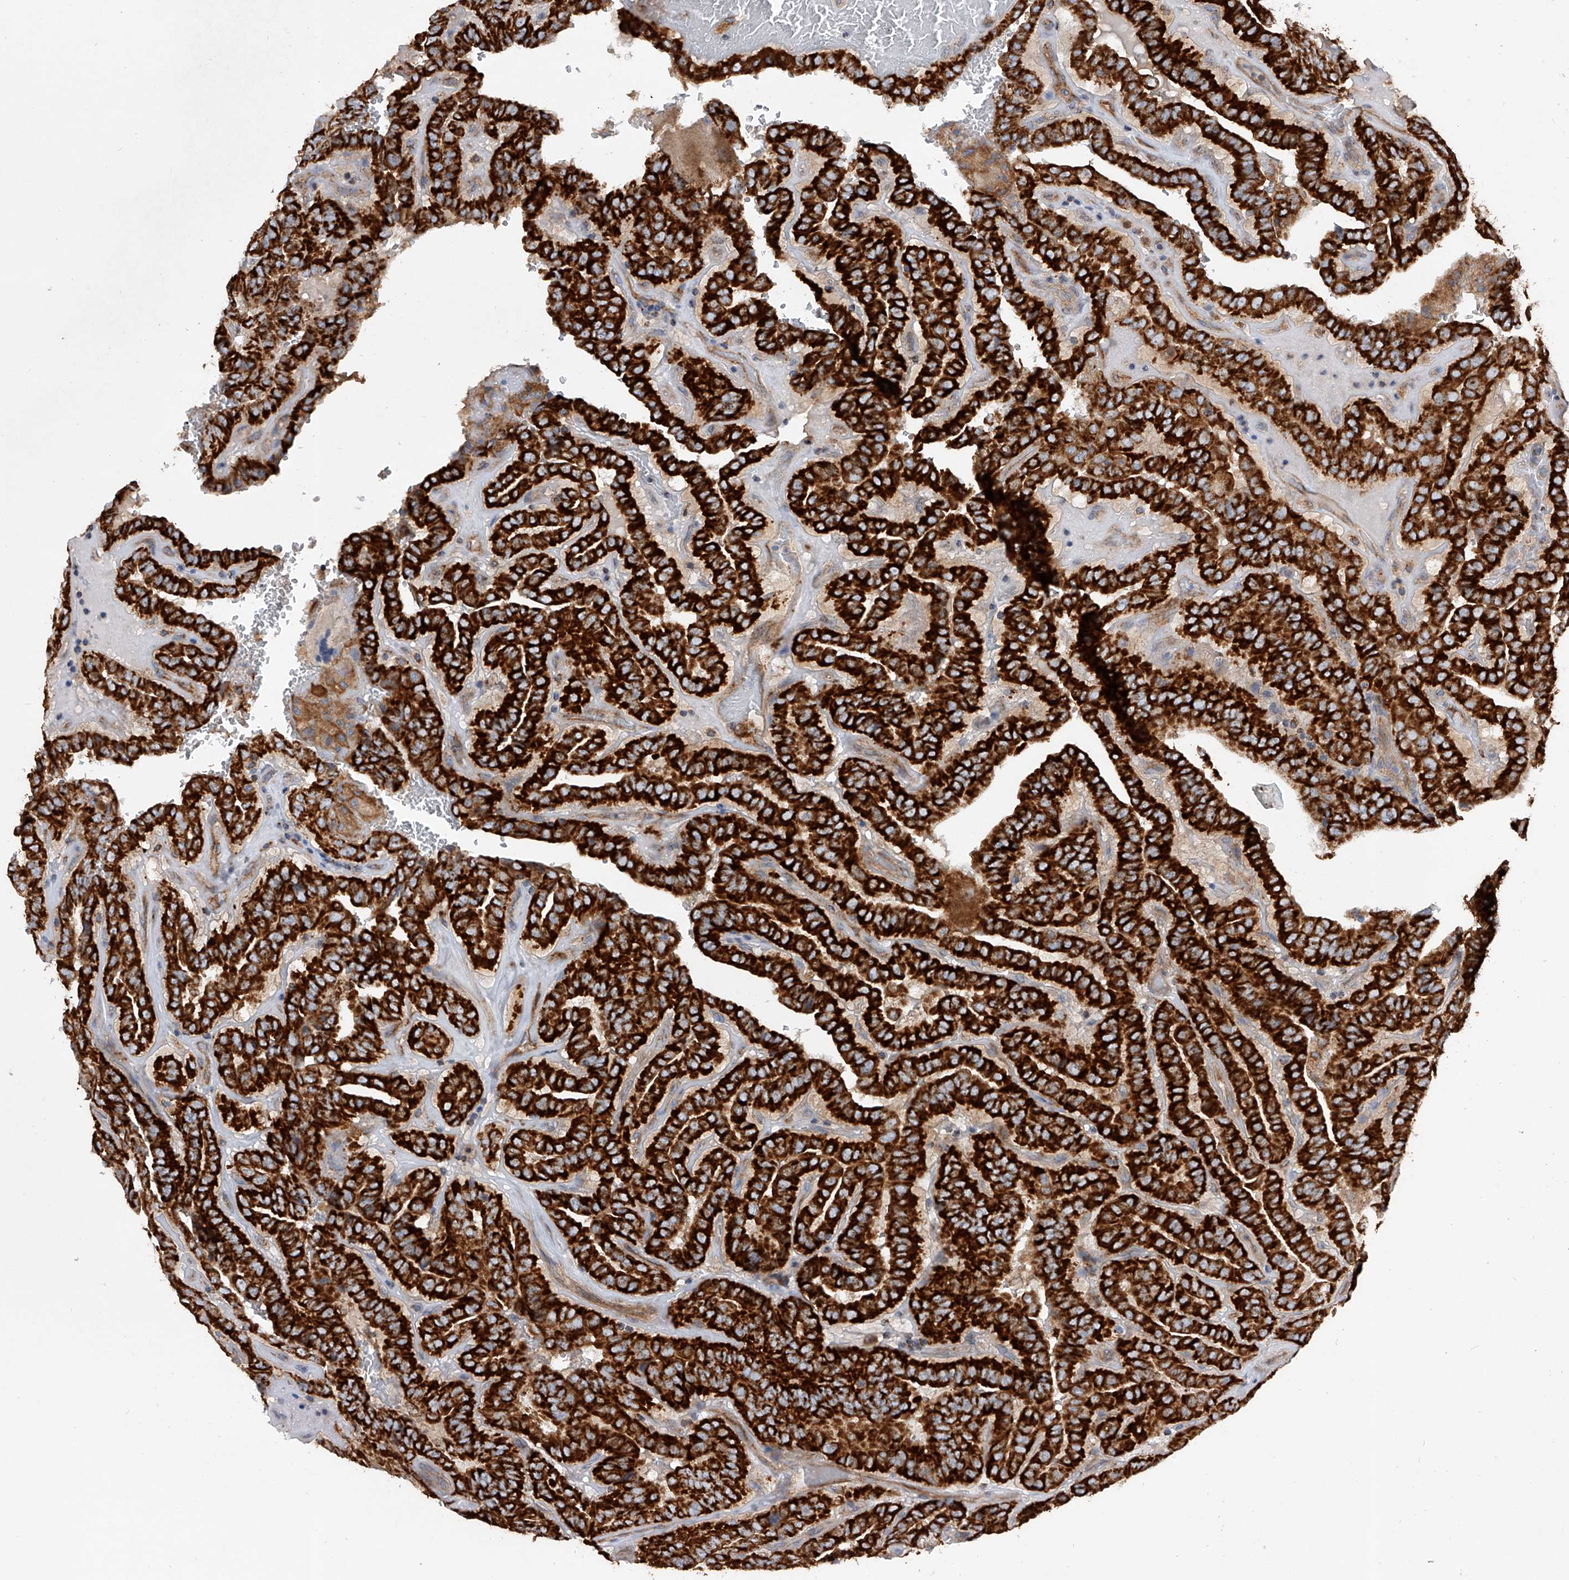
{"staining": {"intensity": "strong", "quantity": ">75%", "location": "cytoplasmic/membranous"}, "tissue": "thyroid cancer", "cell_type": "Tumor cells", "image_type": "cancer", "snomed": [{"axis": "morphology", "description": "Papillary adenocarcinoma, NOS"}, {"axis": "topography", "description": "Thyroid gland"}], "caption": "Strong cytoplasmic/membranous positivity is appreciated in about >75% of tumor cells in thyroid cancer (papillary adenocarcinoma).", "gene": "PDSS2", "patient": {"sex": "male", "age": 77}}